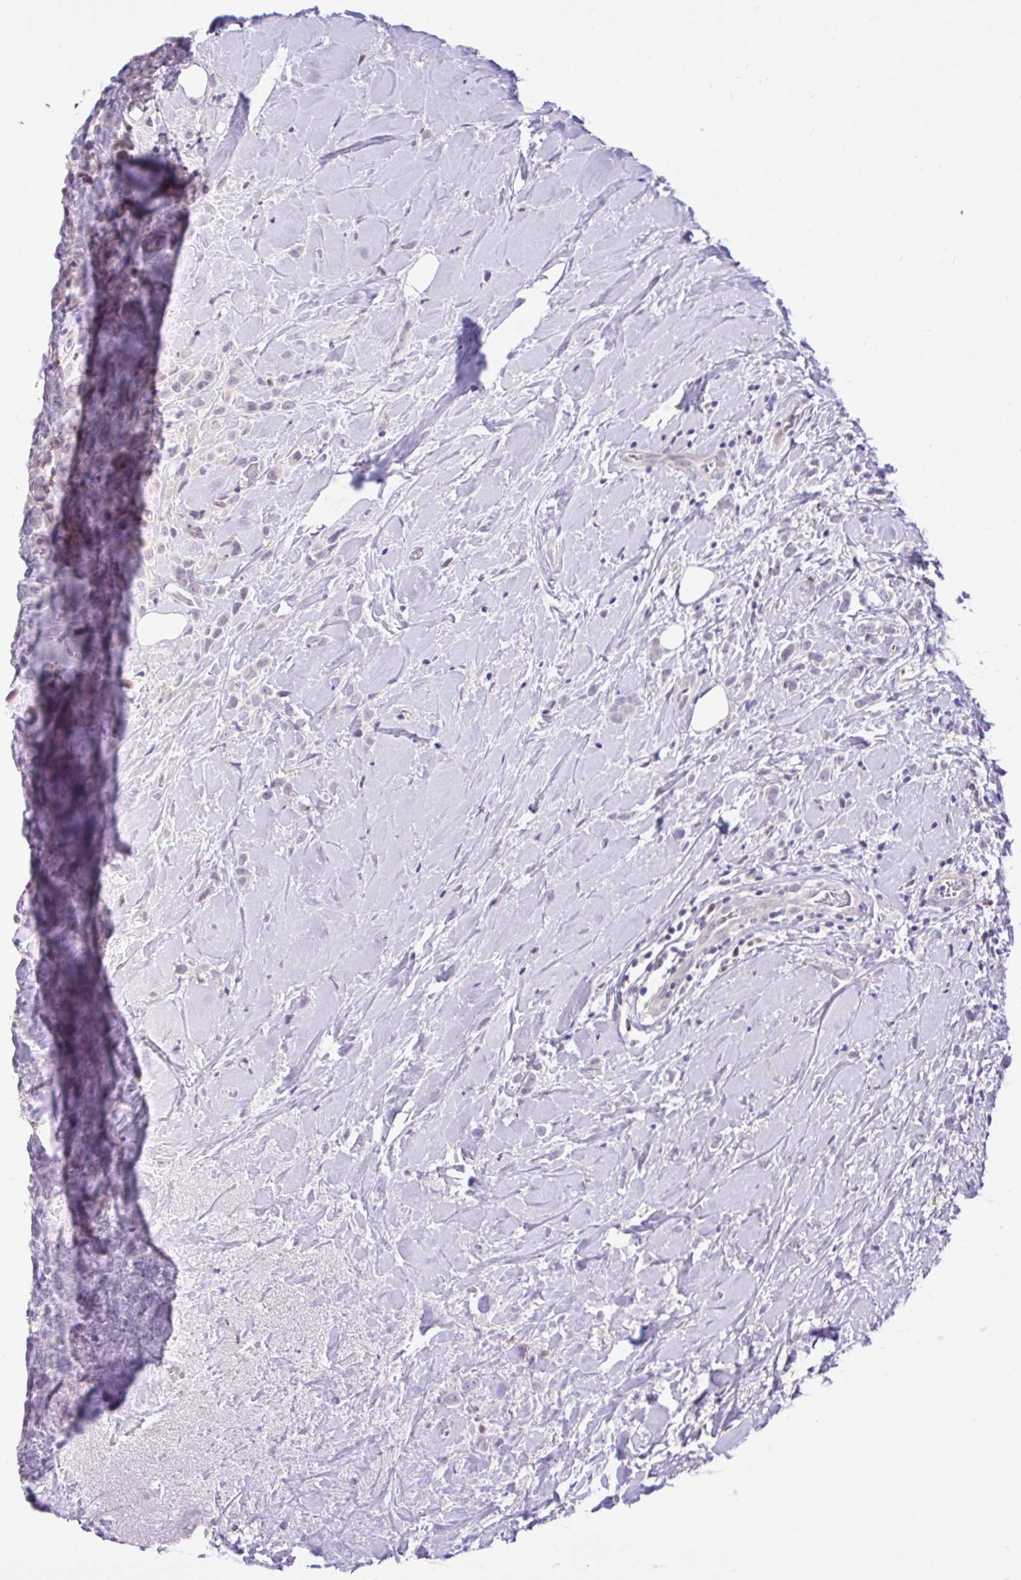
{"staining": {"intensity": "negative", "quantity": "none", "location": "none"}, "tissue": "breast cancer", "cell_type": "Tumor cells", "image_type": "cancer", "snomed": [{"axis": "morphology", "description": "Duct carcinoma"}, {"axis": "topography", "description": "Breast"}], "caption": "DAB (3,3'-diaminobenzidine) immunohistochemical staining of breast cancer (infiltrating ductal carcinoma) demonstrates no significant positivity in tumor cells.", "gene": "ANO4", "patient": {"sex": "female", "age": 80}}